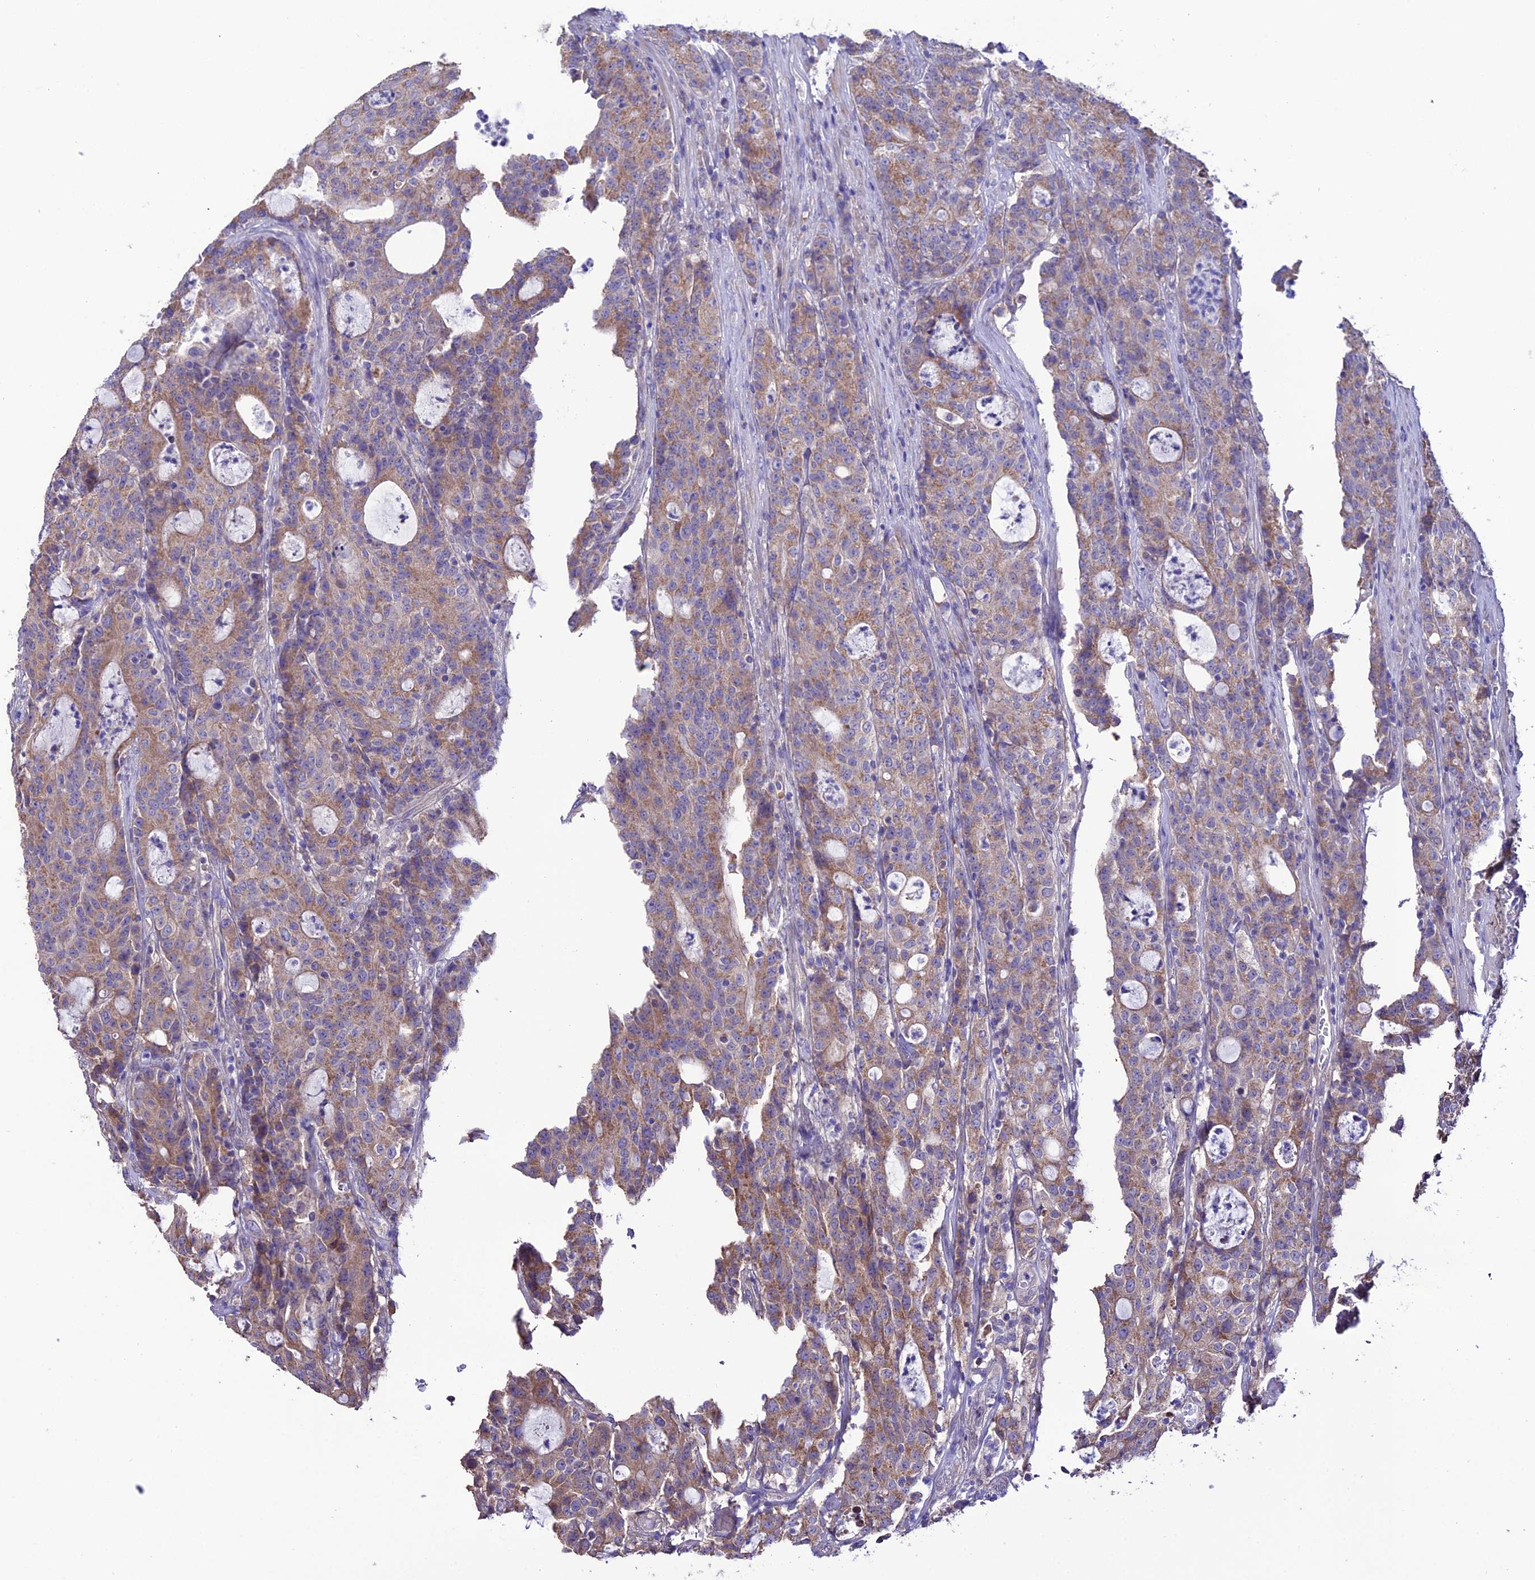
{"staining": {"intensity": "moderate", "quantity": "25%-75%", "location": "cytoplasmic/membranous"}, "tissue": "colorectal cancer", "cell_type": "Tumor cells", "image_type": "cancer", "snomed": [{"axis": "morphology", "description": "Adenocarcinoma, NOS"}, {"axis": "topography", "description": "Colon"}], "caption": "Immunohistochemical staining of human colorectal adenocarcinoma reveals medium levels of moderate cytoplasmic/membranous staining in approximately 25%-75% of tumor cells. Nuclei are stained in blue.", "gene": "HOGA1", "patient": {"sex": "male", "age": 83}}